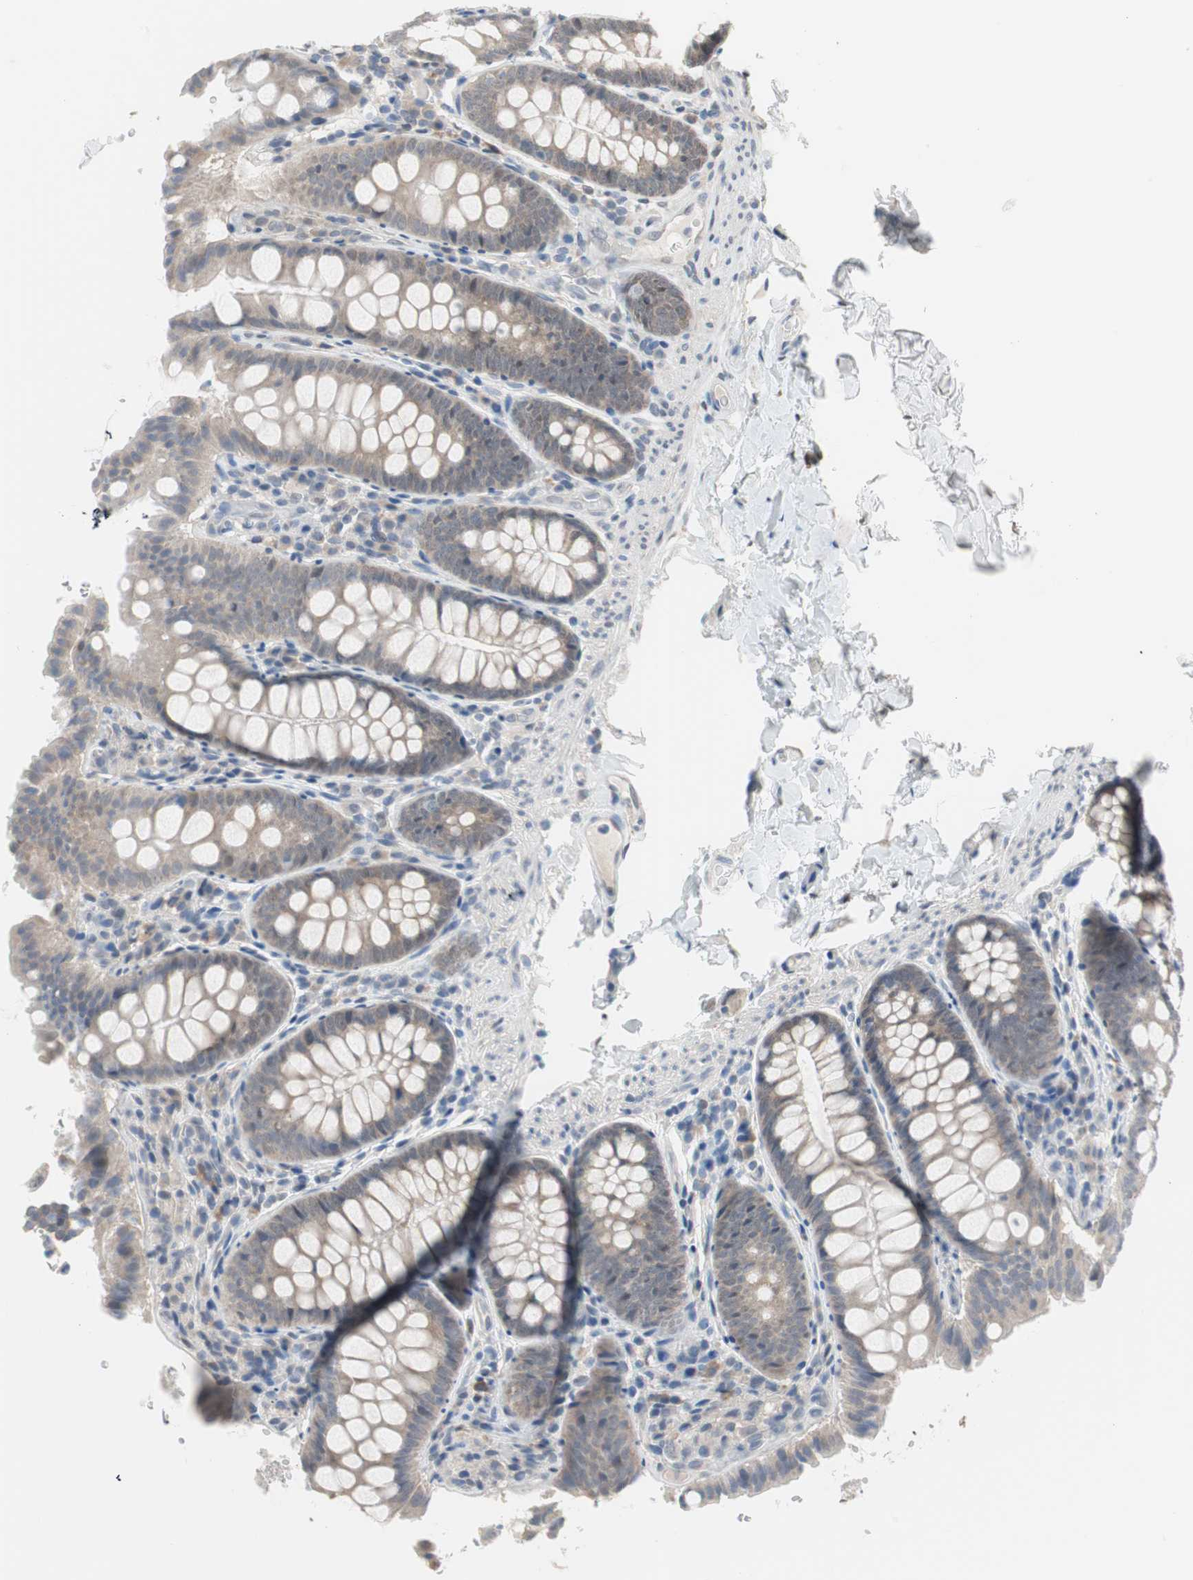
{"staining": {"intensity": "negative", "quantity": "none", "location": "none"}, "tissue": "colon", "cell_type": "Endothelial cells", "image_type": "normal", "snomed": [{"axis": "morphology", "description": "Normal tissue, NOS"}, {"axis": "topography", "description": "Colon"}], "caption": "This is a micrograph of immunohistochemistry (IHC) staining of benign colon, which shows no positivity in endothelial cells.", "gene": "GRHL1", "patient": {"sex": "female", "age": 61}}